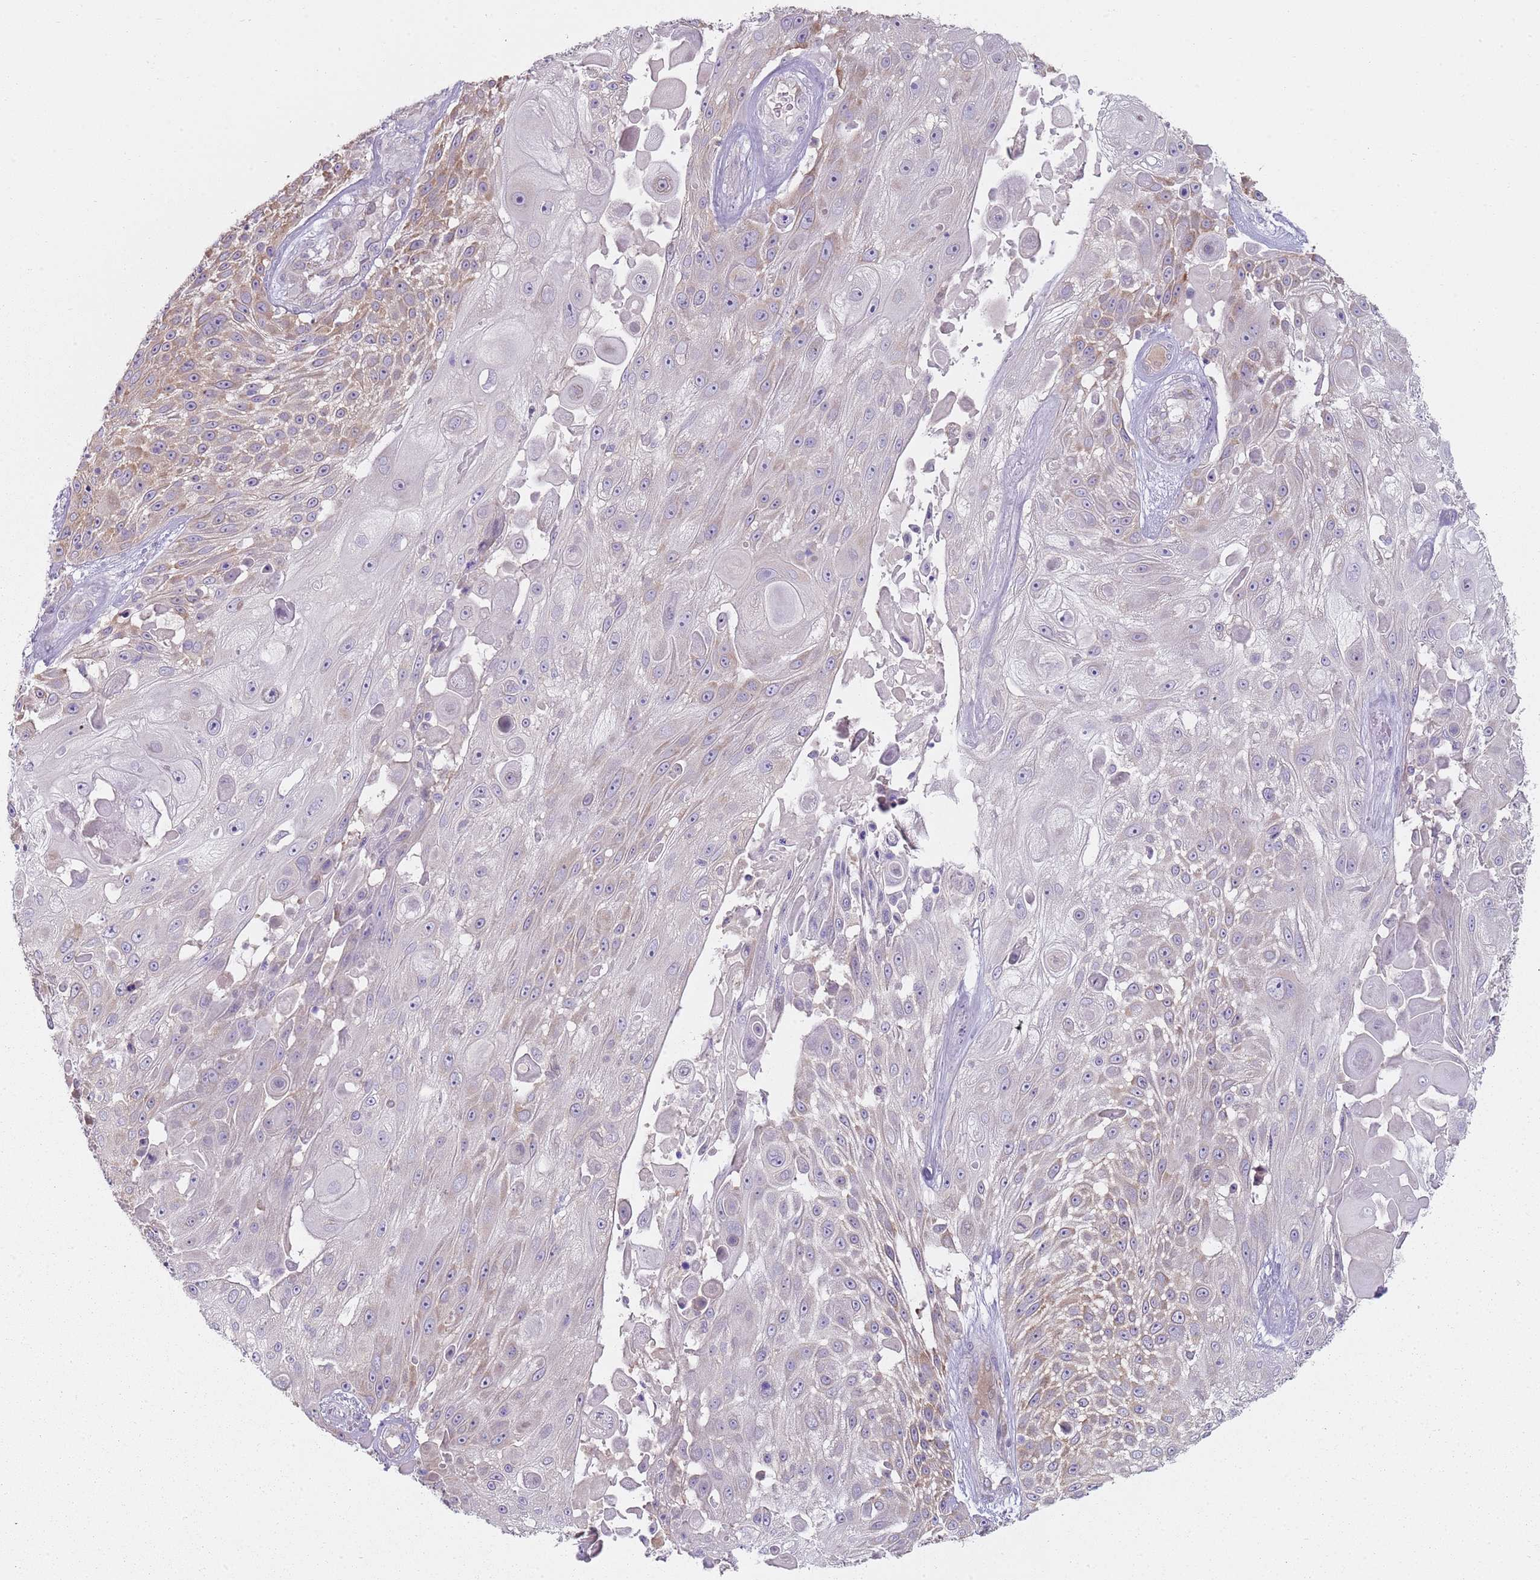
{"staining": {"intensity": "weak", "quantity": "25%-75%", "location": "cytoplasmic/membranous"}, "tissue": "skin cancer", "cell_type": "Tumor cells", "image_type": "cancer", "snomed": [{"axis": "morphology", "description": "Squamous cell carcinoma, NOS"}, {"axis": "topography", "description": "Skin"}], "caption": "The photomicrograph reveals immunohistochemical staining of skin cancer. There is weak cytoplasmic/membranous positivity is appreciated in about 25%-75% of tumor cells. The protein of interest is stained brown, and the nuclei are stained in blue (DAB (3,3'-diaminobenzidine) IHC with brightfield microscopy, high magnification).", "gene": "SLC26A6", "patient": {"sex": "female", "age": 86}}